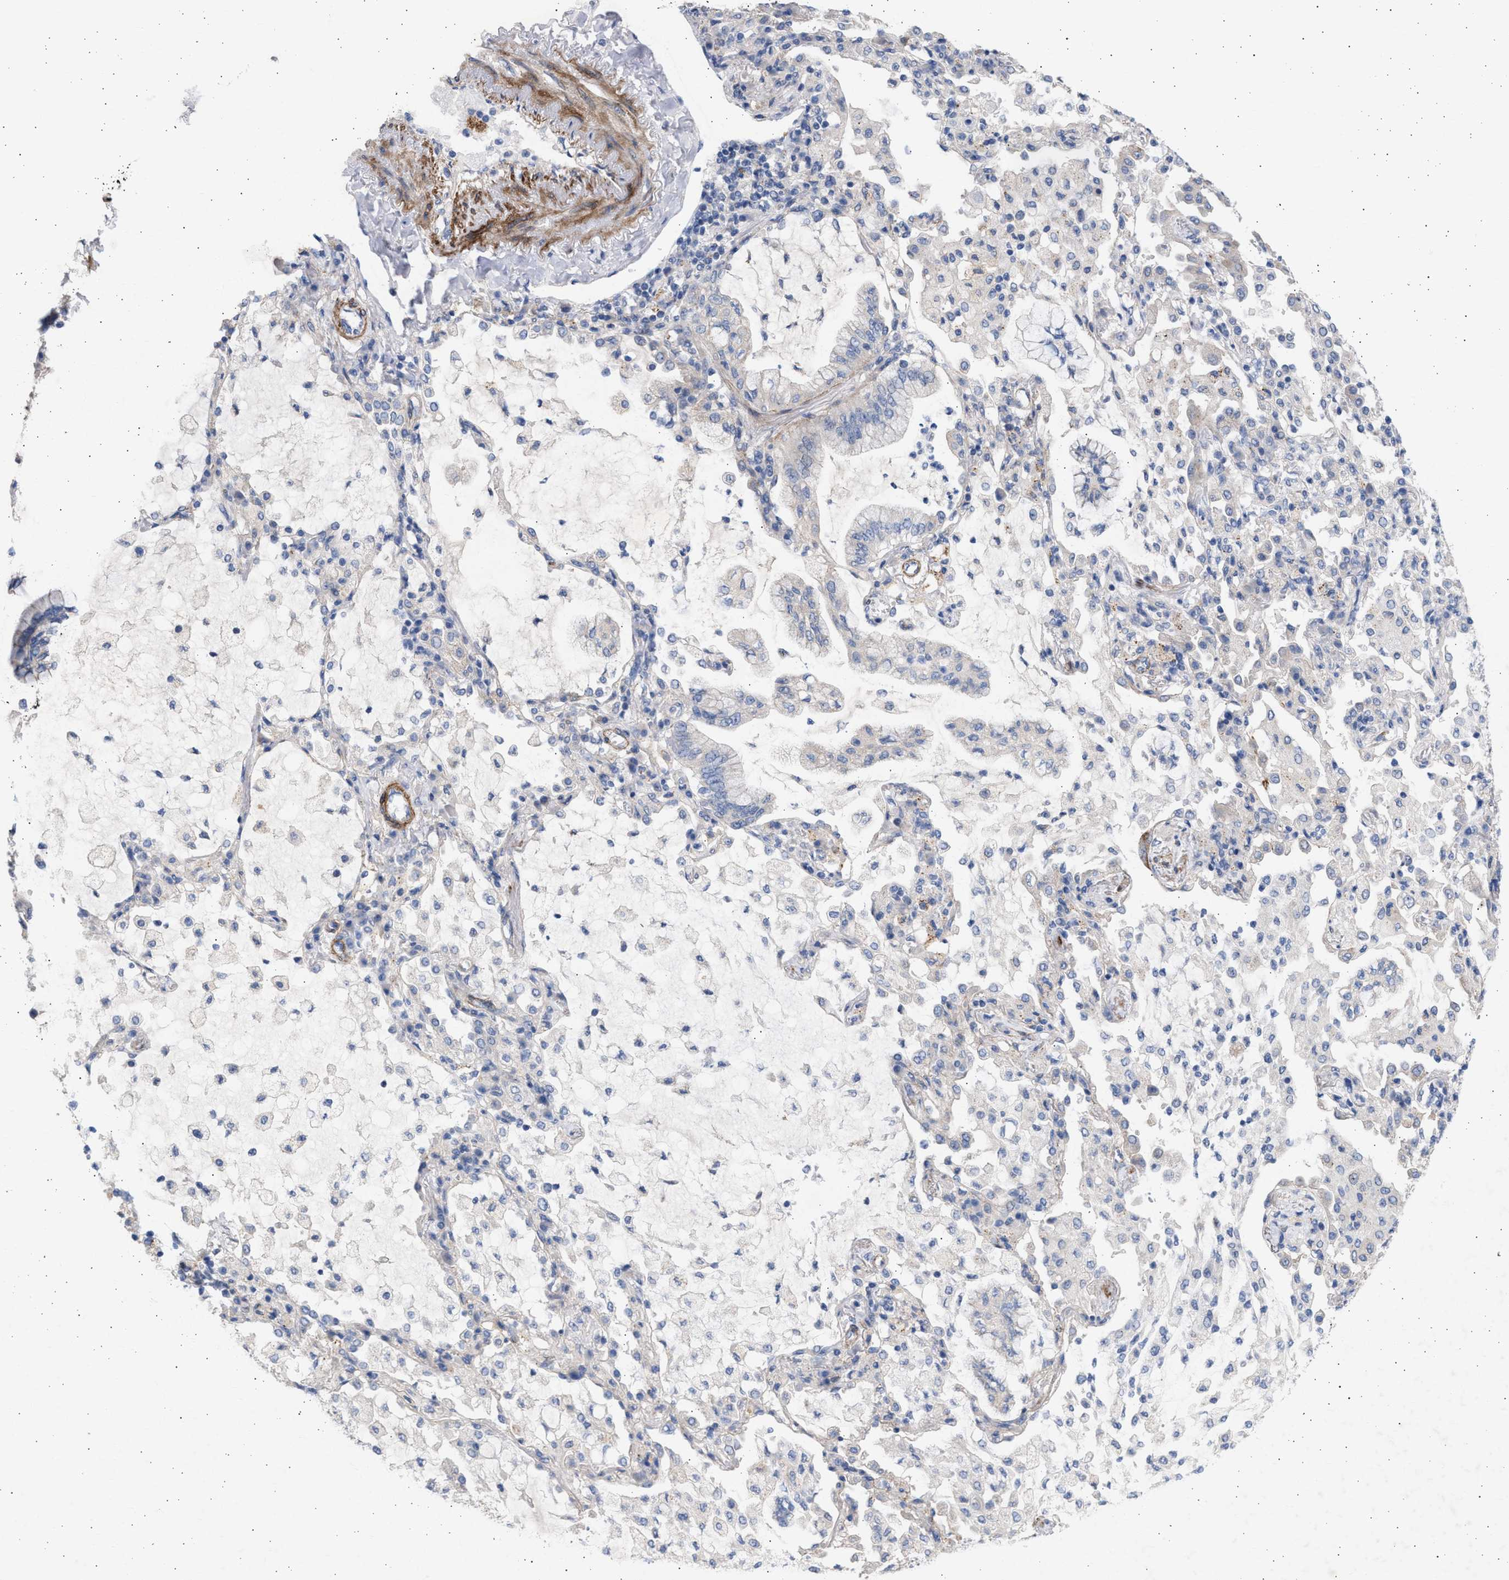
{"staining": {"intensity": "negative", "quantity": "none", "location": "none"}, "tissue": "lung cancer", "cell_type": "Tumor cells", "image_type": "cancer", "snomed": [{"axis": "morphology", "description": "Adenocarcinoma, NOS"}, {"axis": "topography", "description": "Lung"}], "caption": "Lung adenocarcinoma was stained to show a protein in brown. There is no significant positivity in tumor cells.", "gene": "NBR1", "patient": {"sex": "female", "age": 70}}